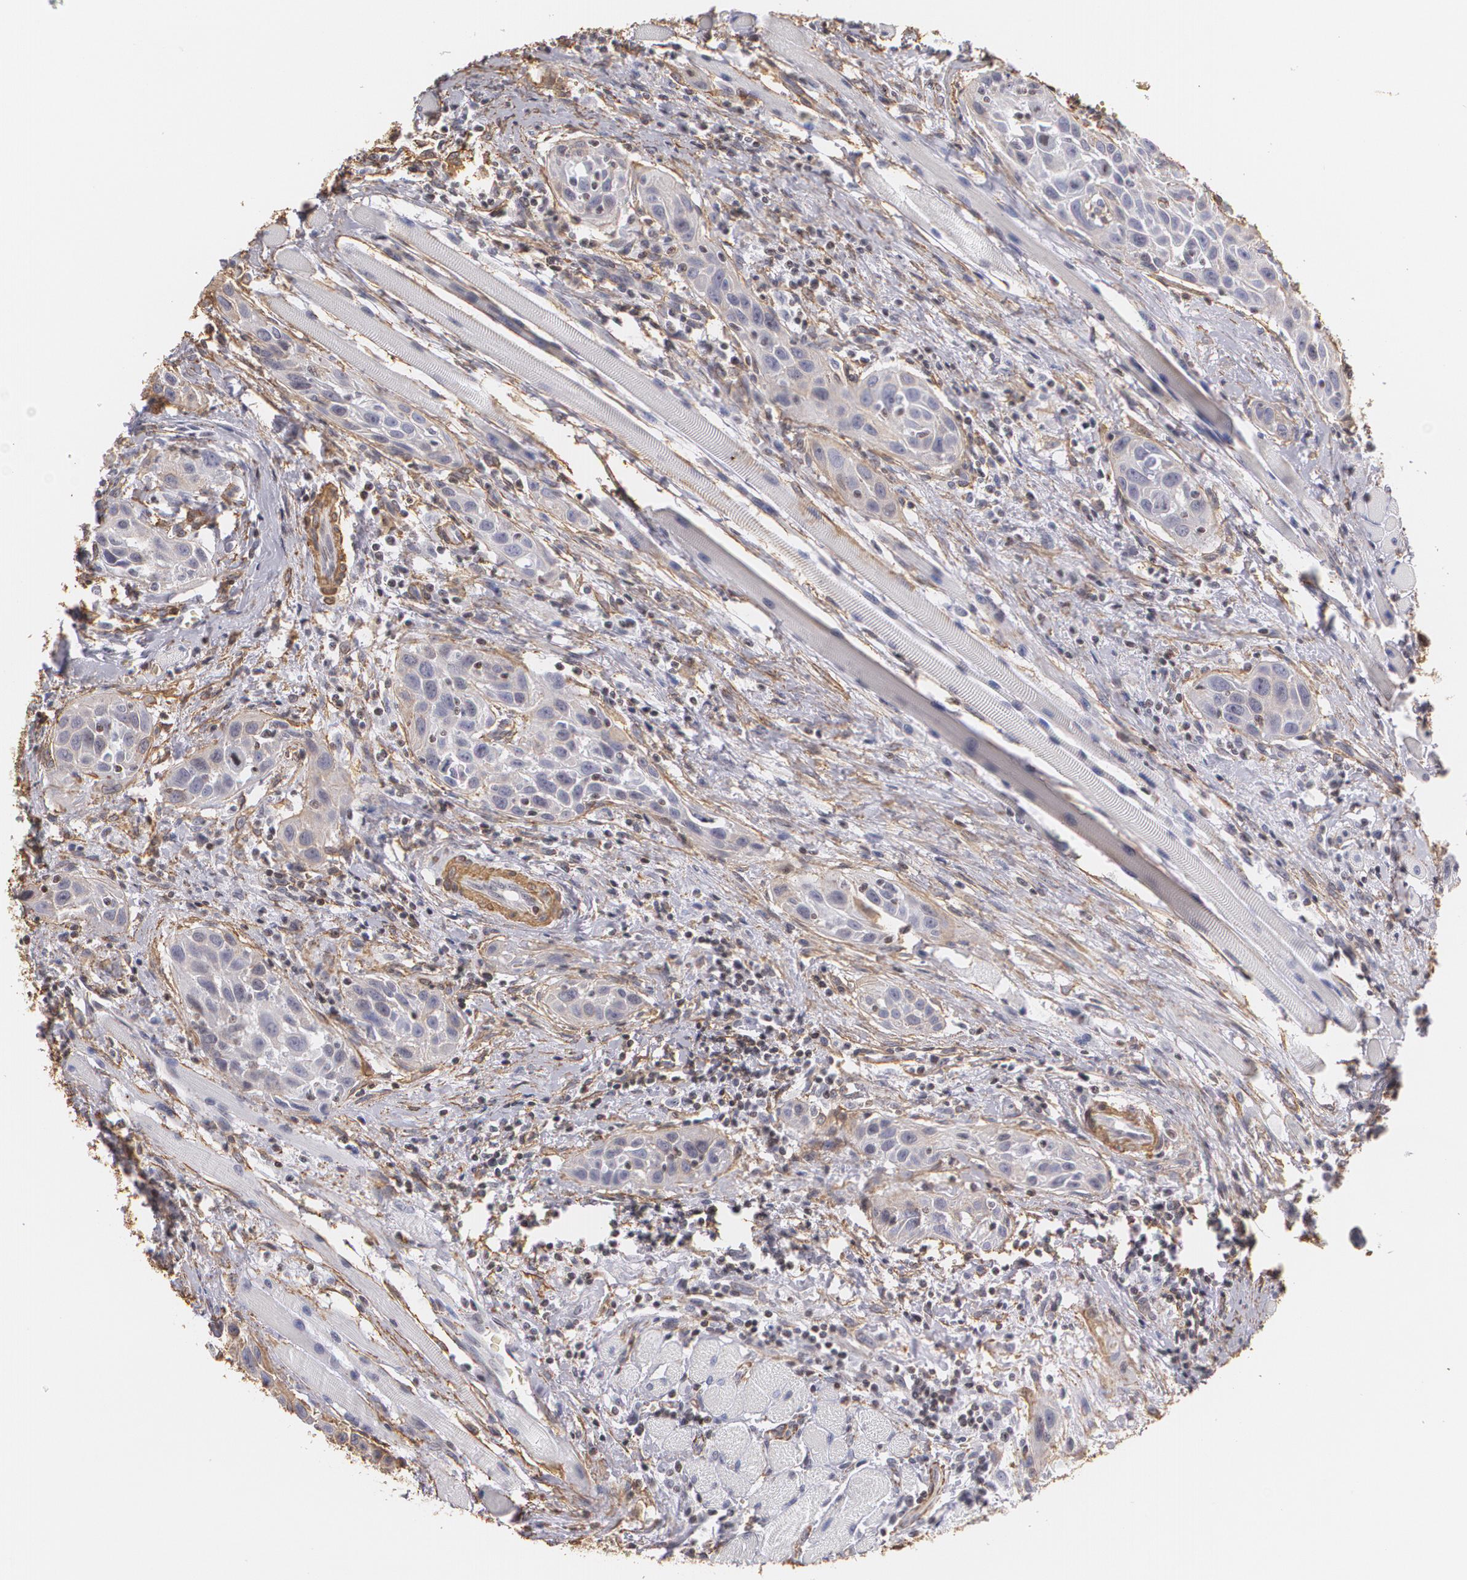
{"staining": {"intensity": "weak", "quantity": "25%-75%", "location": "cytoplasmic/membranous"}, "tissue": "head and neck cancer", "cell_type": "Tumor cells", "image_type": "cancer", "snomed": [{"axis": "morphology", "description": "Squamous cell carcinoma, NOS"}, {"axis": "topography", "description": "Oral tissue"}, {"axis": "topography", "description": "Head-Neck"}], "caption": "Protein expression analysis of squamous cell carcinoma (head and neck) displays weak cytoplasmic/membranous positivity in approximately 25%-75% of tumor cells.", "gene": "VAMP1", "patient": {"sex": "female", "age": 50}}